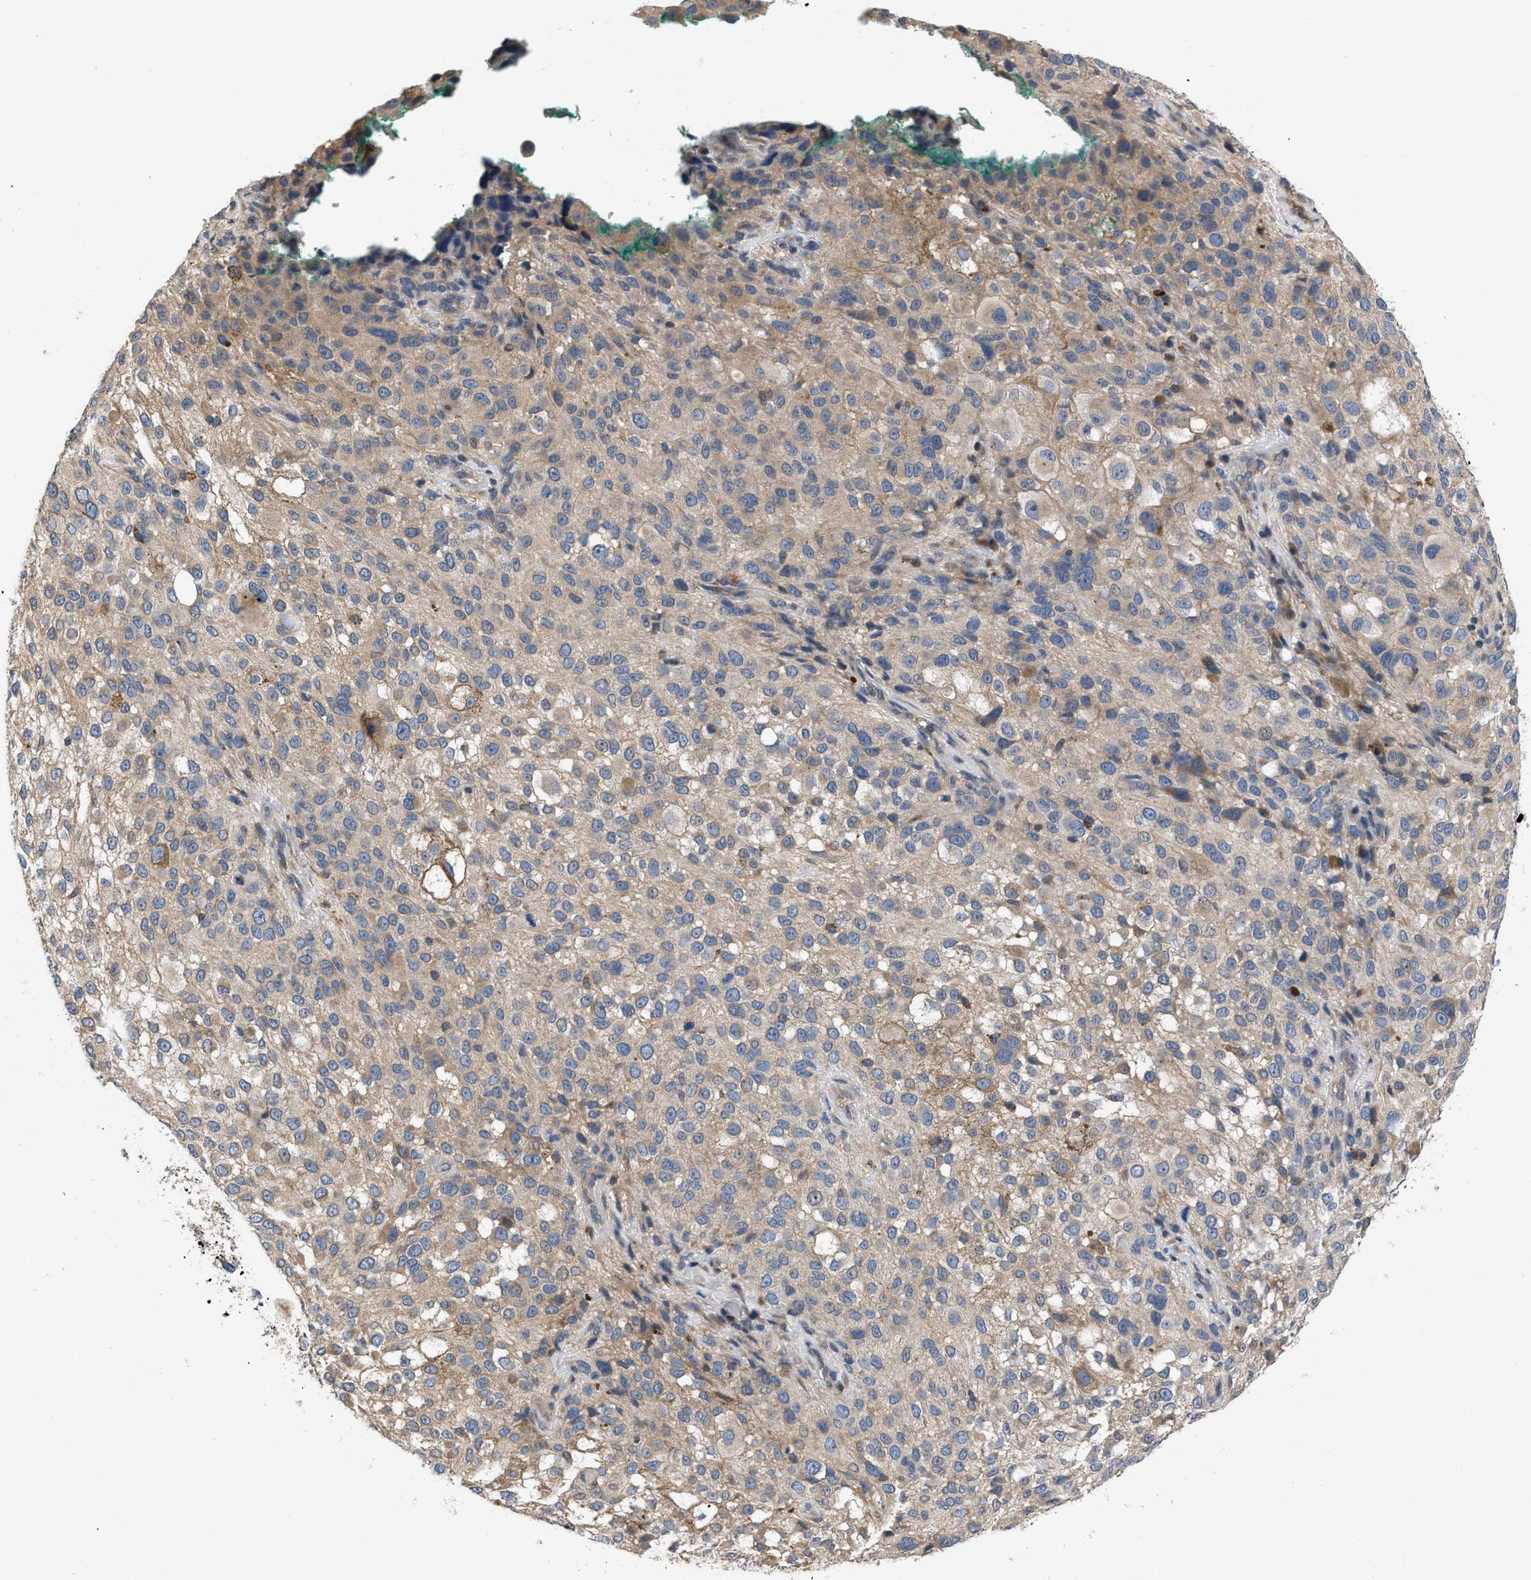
{"staining": {"intensity": "weak", "quantity": ">75%", "location": "cytoplasmic/membranous"}, "tissue": "melanoma", "cell_type": "Tumor cells", "image_type": "cancer", "snomed": [{"axis": "morphology", "description": "Necrosis, NOS"}, {"axis": "morphology", "description": "Malignant melanoma, NOS"}, {"axis": "topography", "description": "Skin"}], "caption": "Immunohistochemistry (IHC) (DAB (3,3'-diaminobenzidine)) staining of malignant melanoma reveals weak cytoplasmic/membranous protein positivity in approximately >75% of tumor cells. (DAB (3,3'-diaminobenzidine) = brown stain, brightfield microscopy at high magnification).", "gene": "VPS4A", "patient": {"sex": "female", "age": 87}}